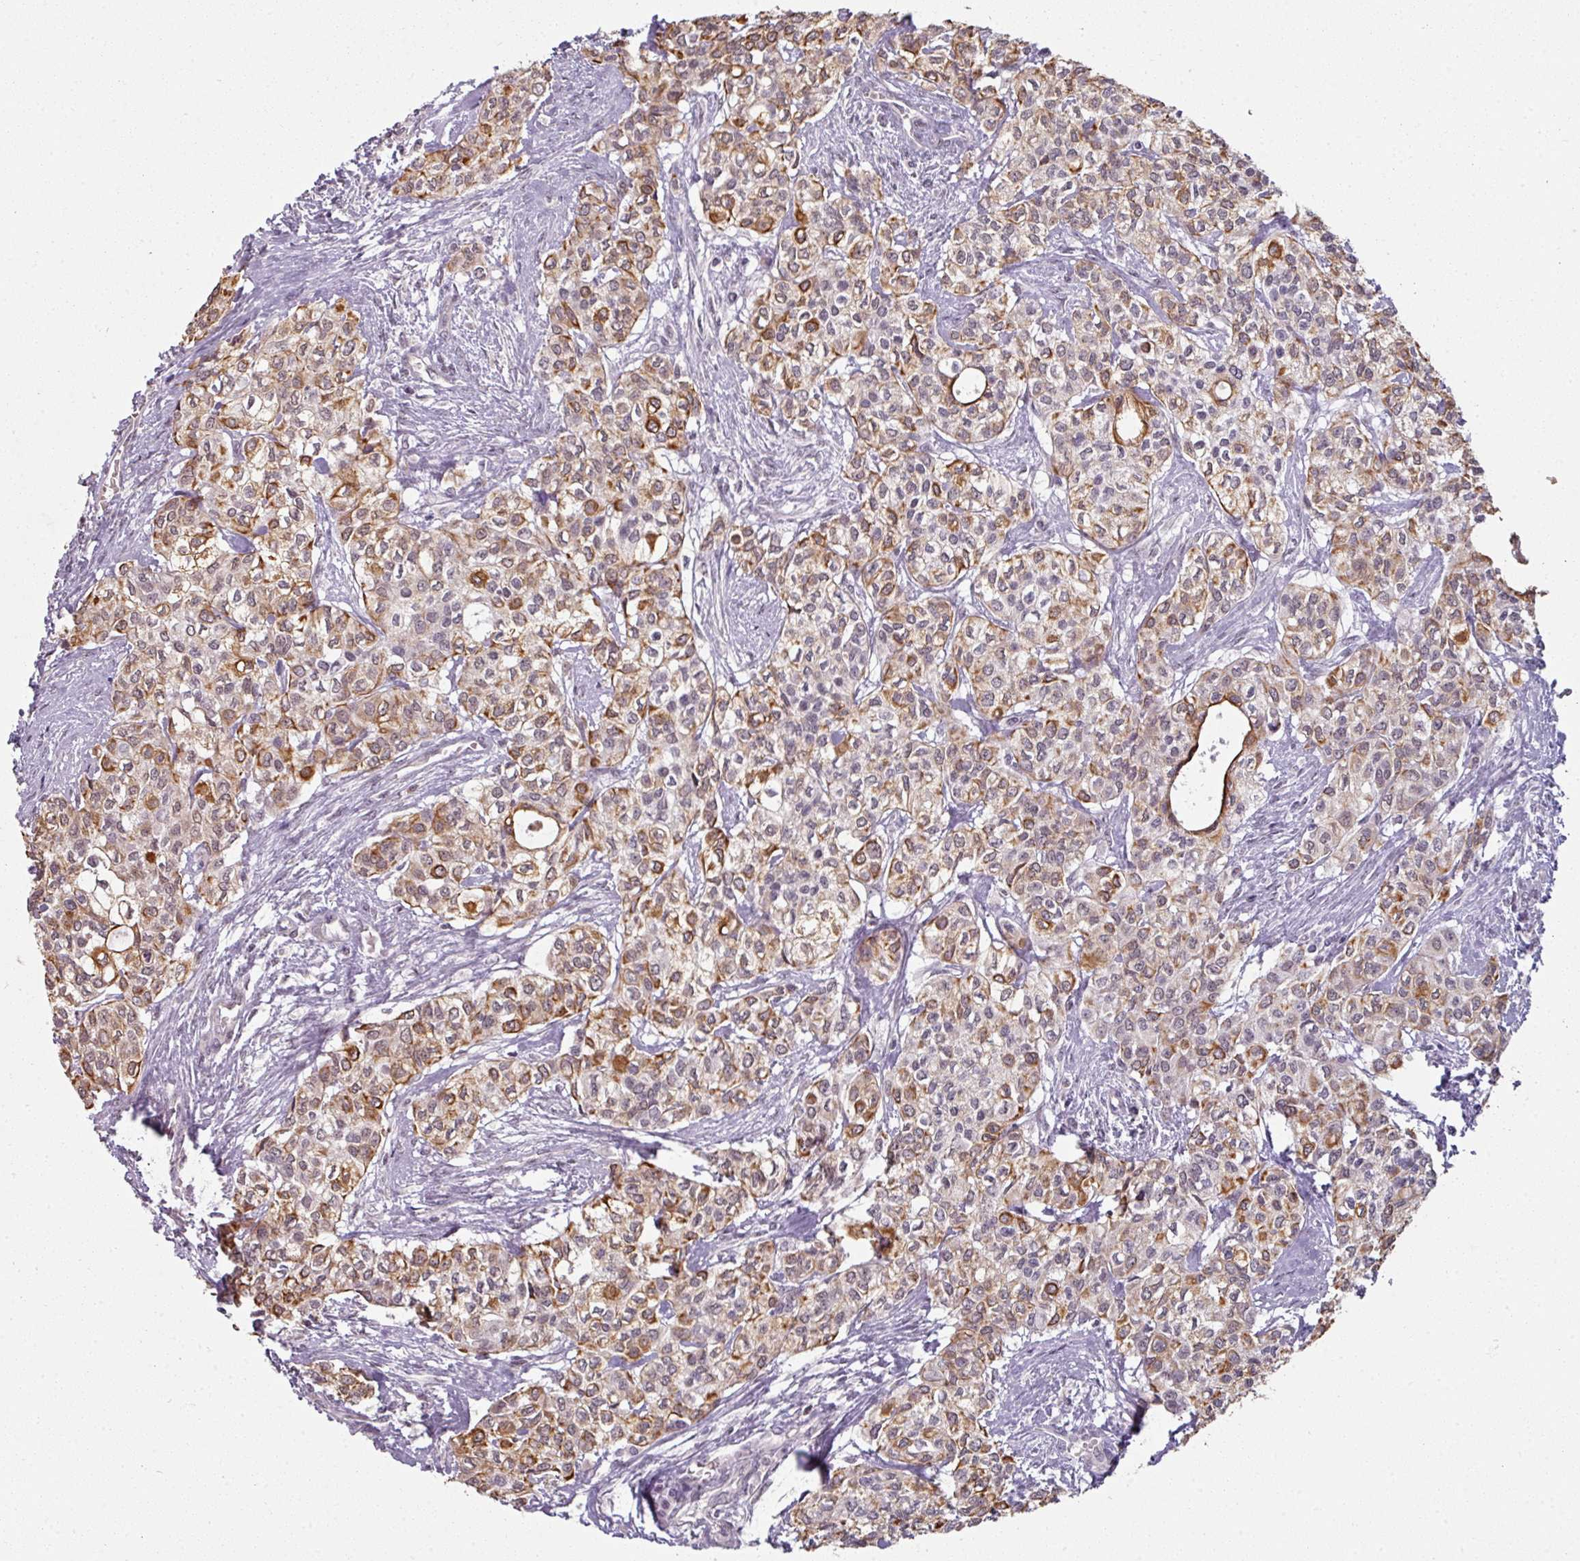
{"staining": {"intensity": "moderate", "quantity": "25%-75%", "location": "cytoplasmic/membranous,nuclear"}, "tissue": "head and neck cancer", "cell_type": "Tumor cells", "image_type": "cancer", "snomed": [{"axis": "morphology", "description": "Adenocarcinoma, NOS"}, {"axis": "topography", "description": "Head-Neck"}], "caption": "Immunohistochemical staining of human head and neck cancer demonstrates medium levels of moderate cytoplasmic/membranous and nuclear protein expression in approximately 25%-75% of tumor cells.", "gene": "GTF2H3", "patient": {"sex": "male", "age": 81}}